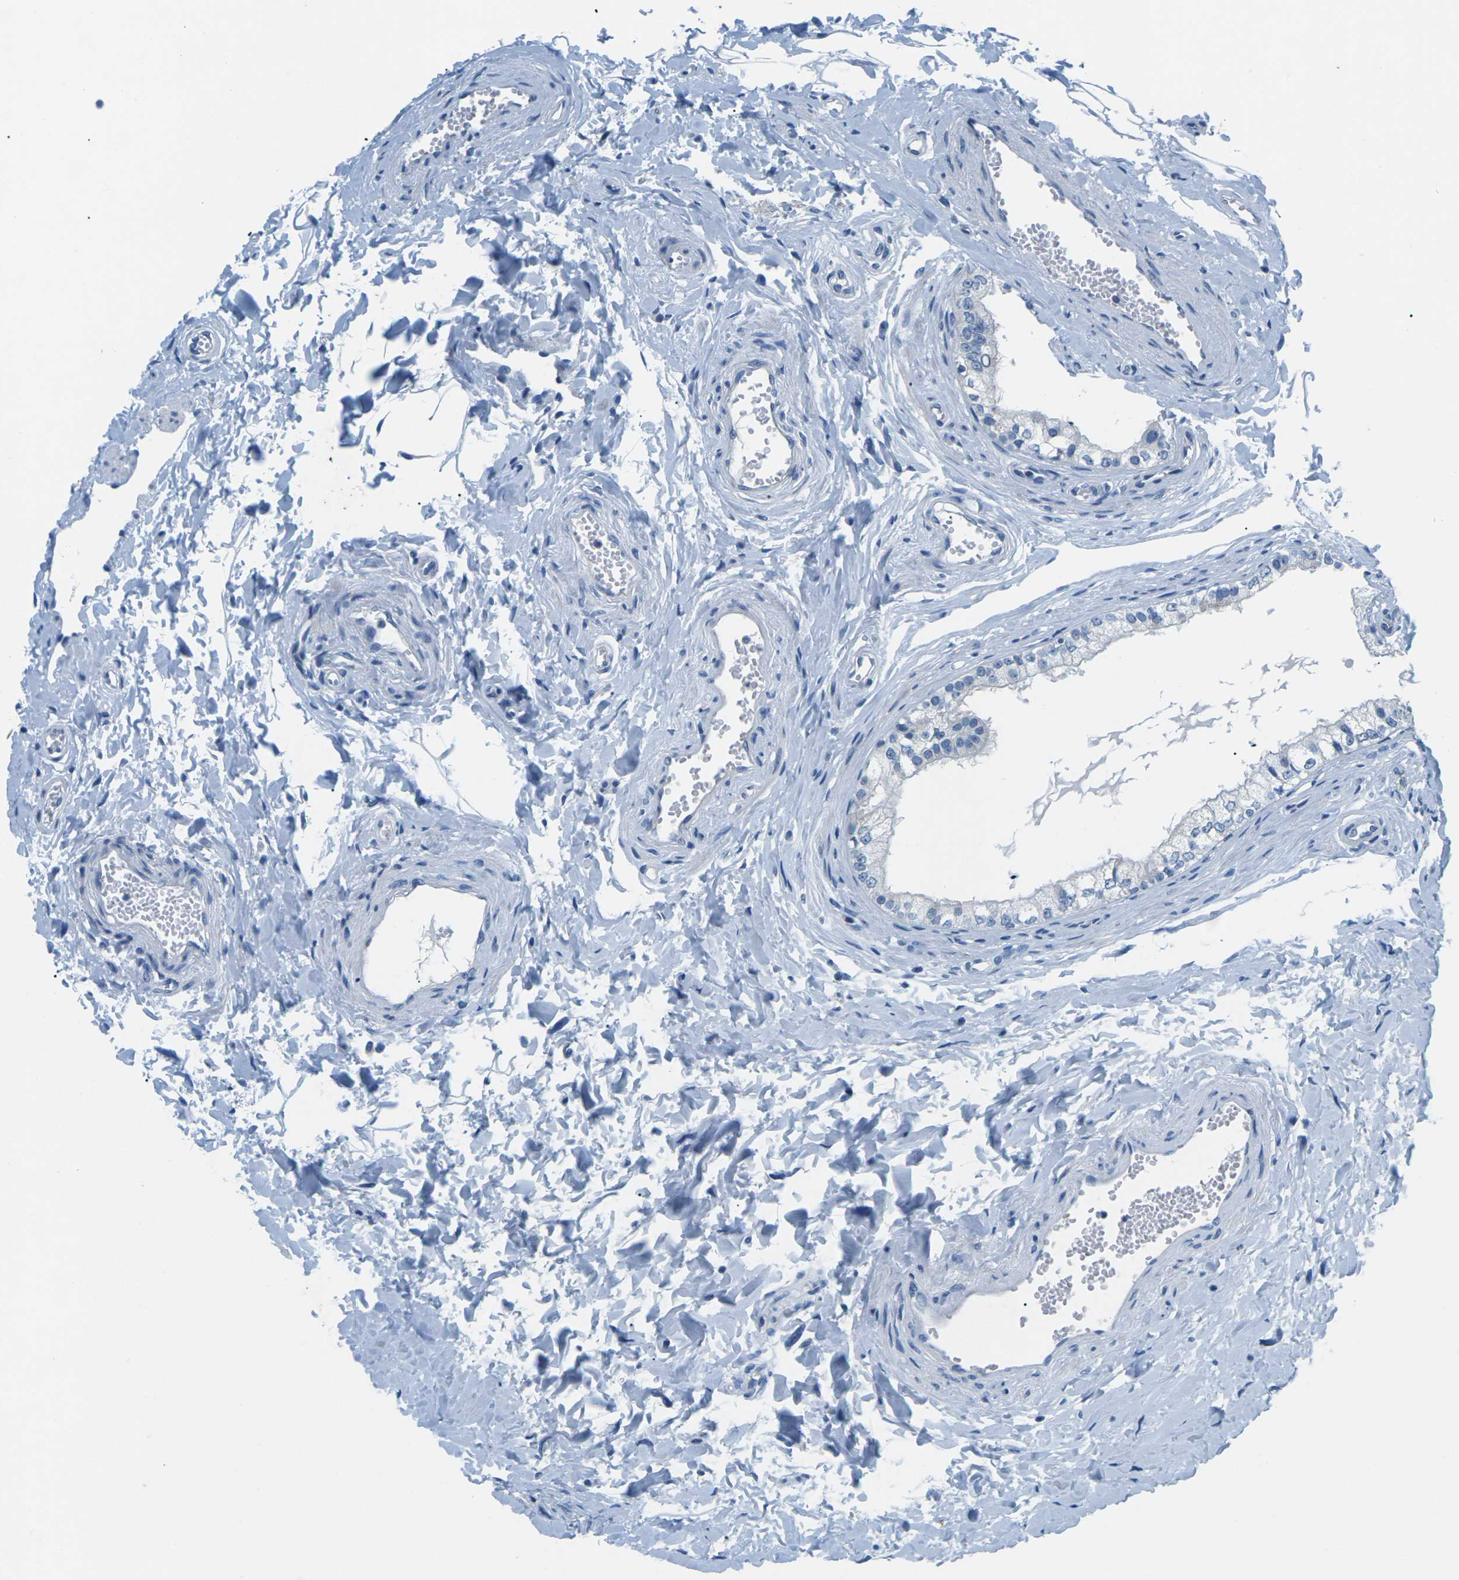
{"staining": {"intensity": "negative", "quantity": "none", "location": "none"}, "tissue": "epididymis", "cell_type": "Glandular cells", "image_type": "normal", "snomed": [{"axis": "morphology", "description": "Normal tissue, NOS"}, {"axis": "topography", "description": "Epididymis"}], "caption": "IHC of benign epididymis displays no expression in glandular cells.", "gene": "UMOD", "patient": {"sex": "male", "age": 56}}